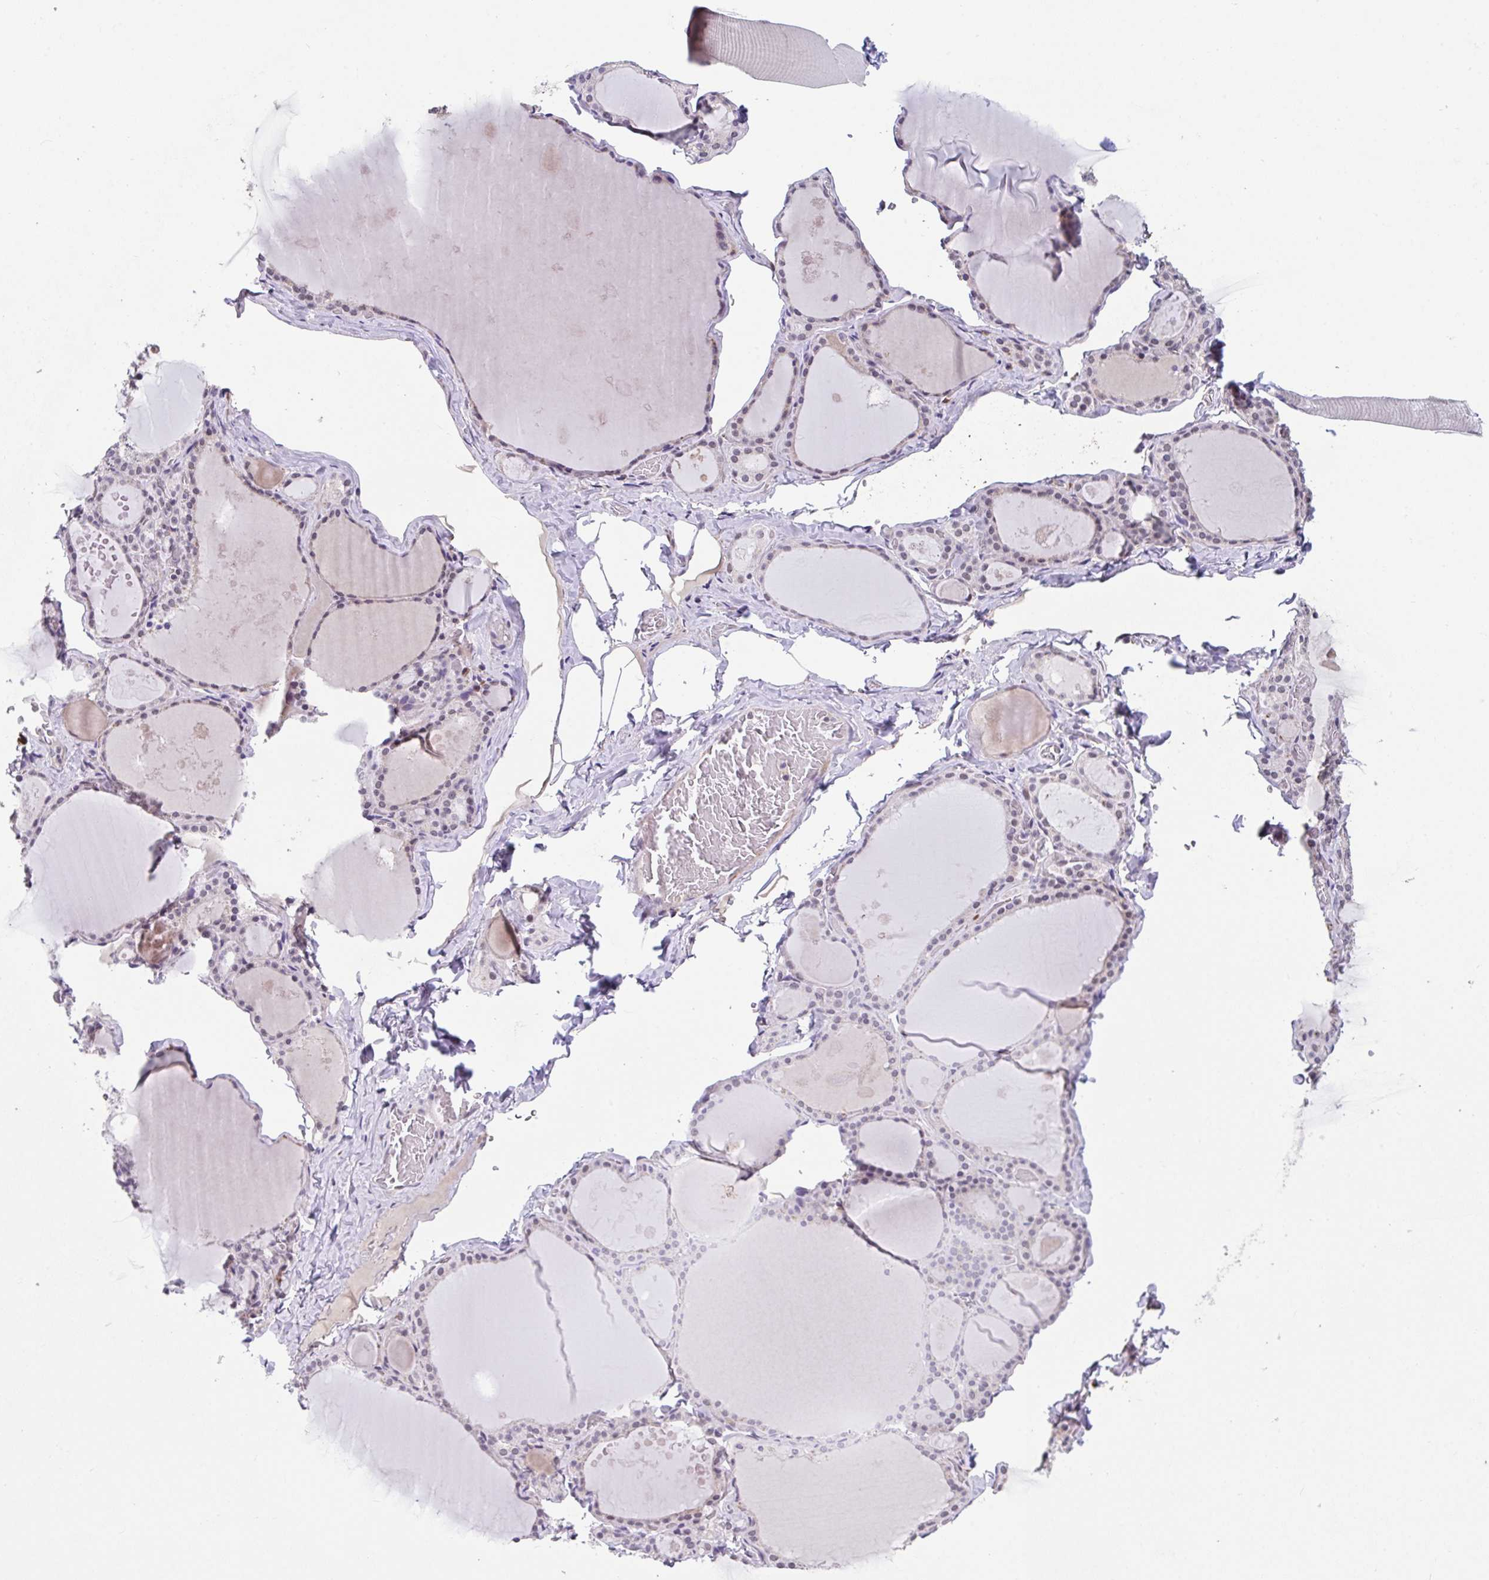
{"staining": {"intensity": "moderate", "quantity": "25%-75%", "location": "nuclear"}, "tissue": "thyroid gland", "cell_type": "Glandular cells", "image_type": "normal", "snomed": [{"axis": "morphology", "description": "Normal tissue, NOS"}, {"axis": "topography", "description": "Thyroid gland"}], "caption": "The micrograph displays a brown stain indicating the presence of a protein in the nuclear of glandular cells in thyroid gland. Nuclei are stained in blue.", "gene": "RBBP6", "patient": {"sex": "male", "age": 56}}